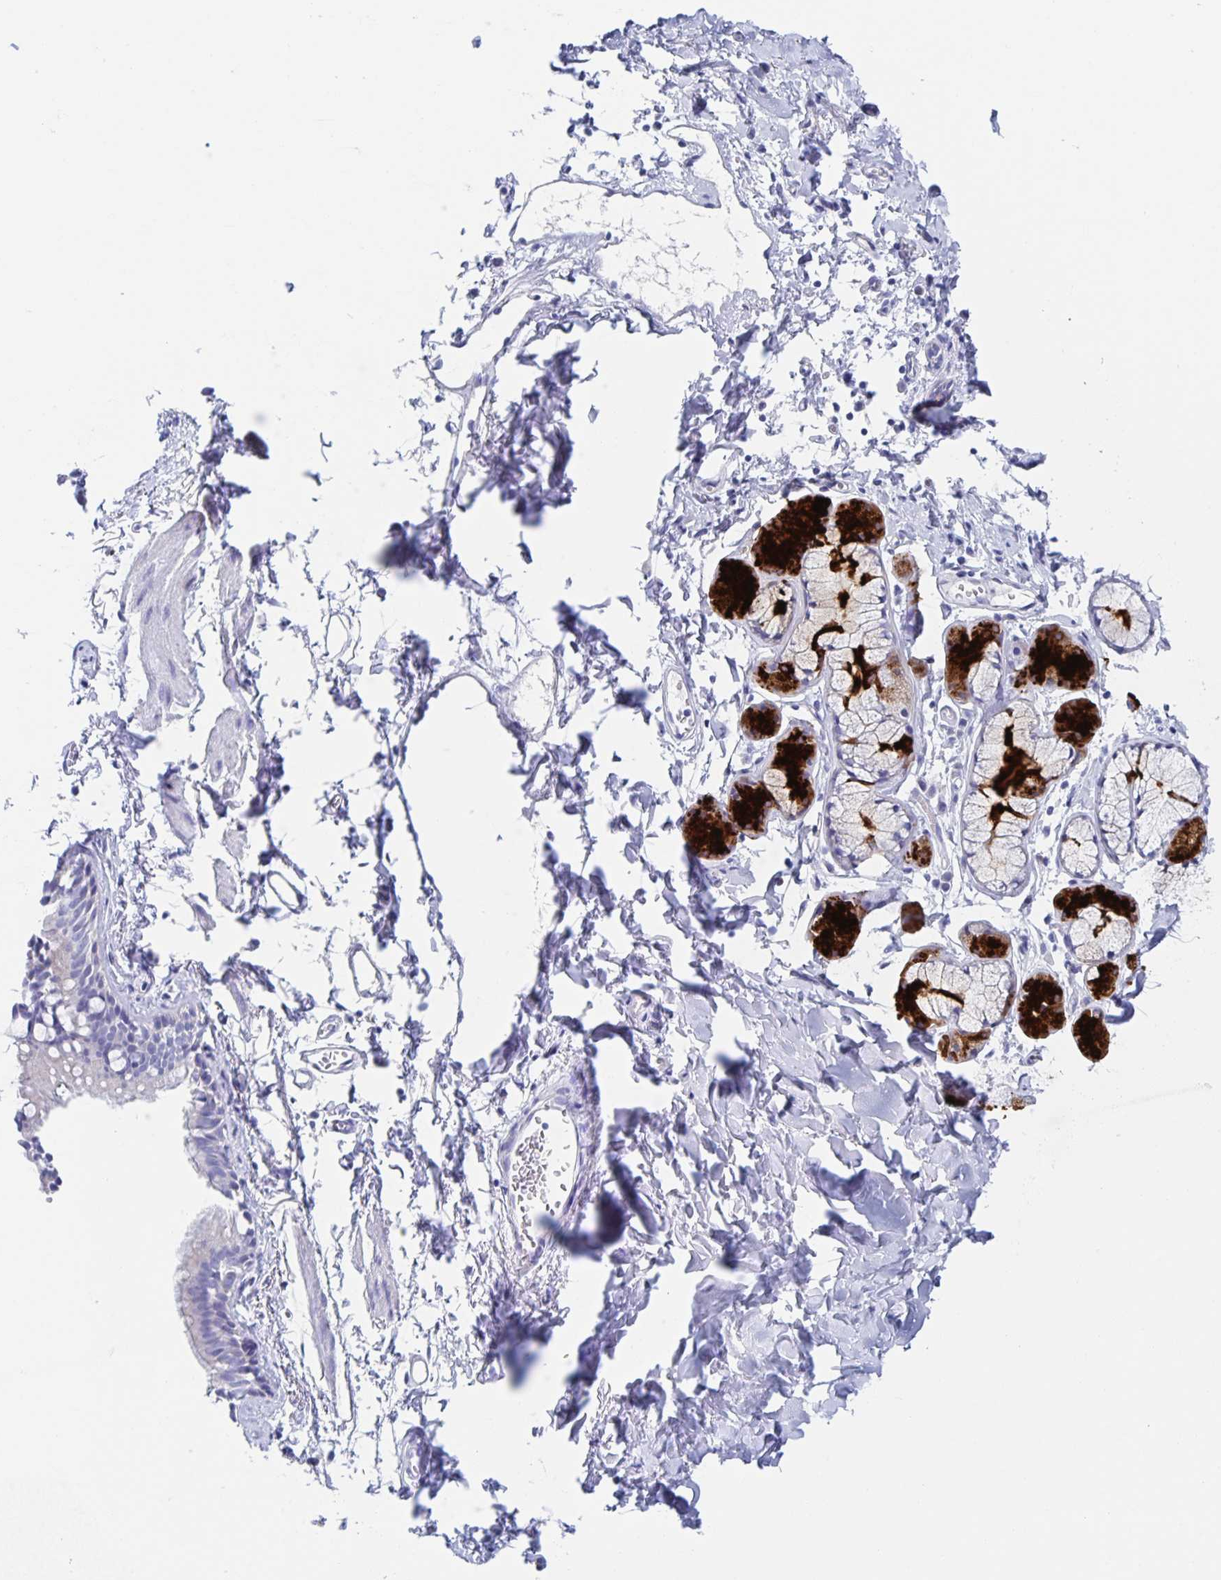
{"staining": {"intensity": "negative", "quantity": "none", "location": "none"}, "tissue": "bronchus", "cell_type": "Respiratory epithelial cells", "image_type": "normal", "snomed": [{"axis": "morphology", "description": "Normal tissue, NOS"}, {"axis": "topography", "description": "Cartilage tissue"}, {"axis": "topography", "description": "Bronchus"}], "caption": "Bronchus was stained to show a protein in brown. There is no significant expression in respiratory epithelial cells. (DAB (3,3'-diaminobenzidine) immunohistochemistry (IHC), high magnification).", "gene": "DMBT1", "patient": {"sex": "female", "age": 59}}